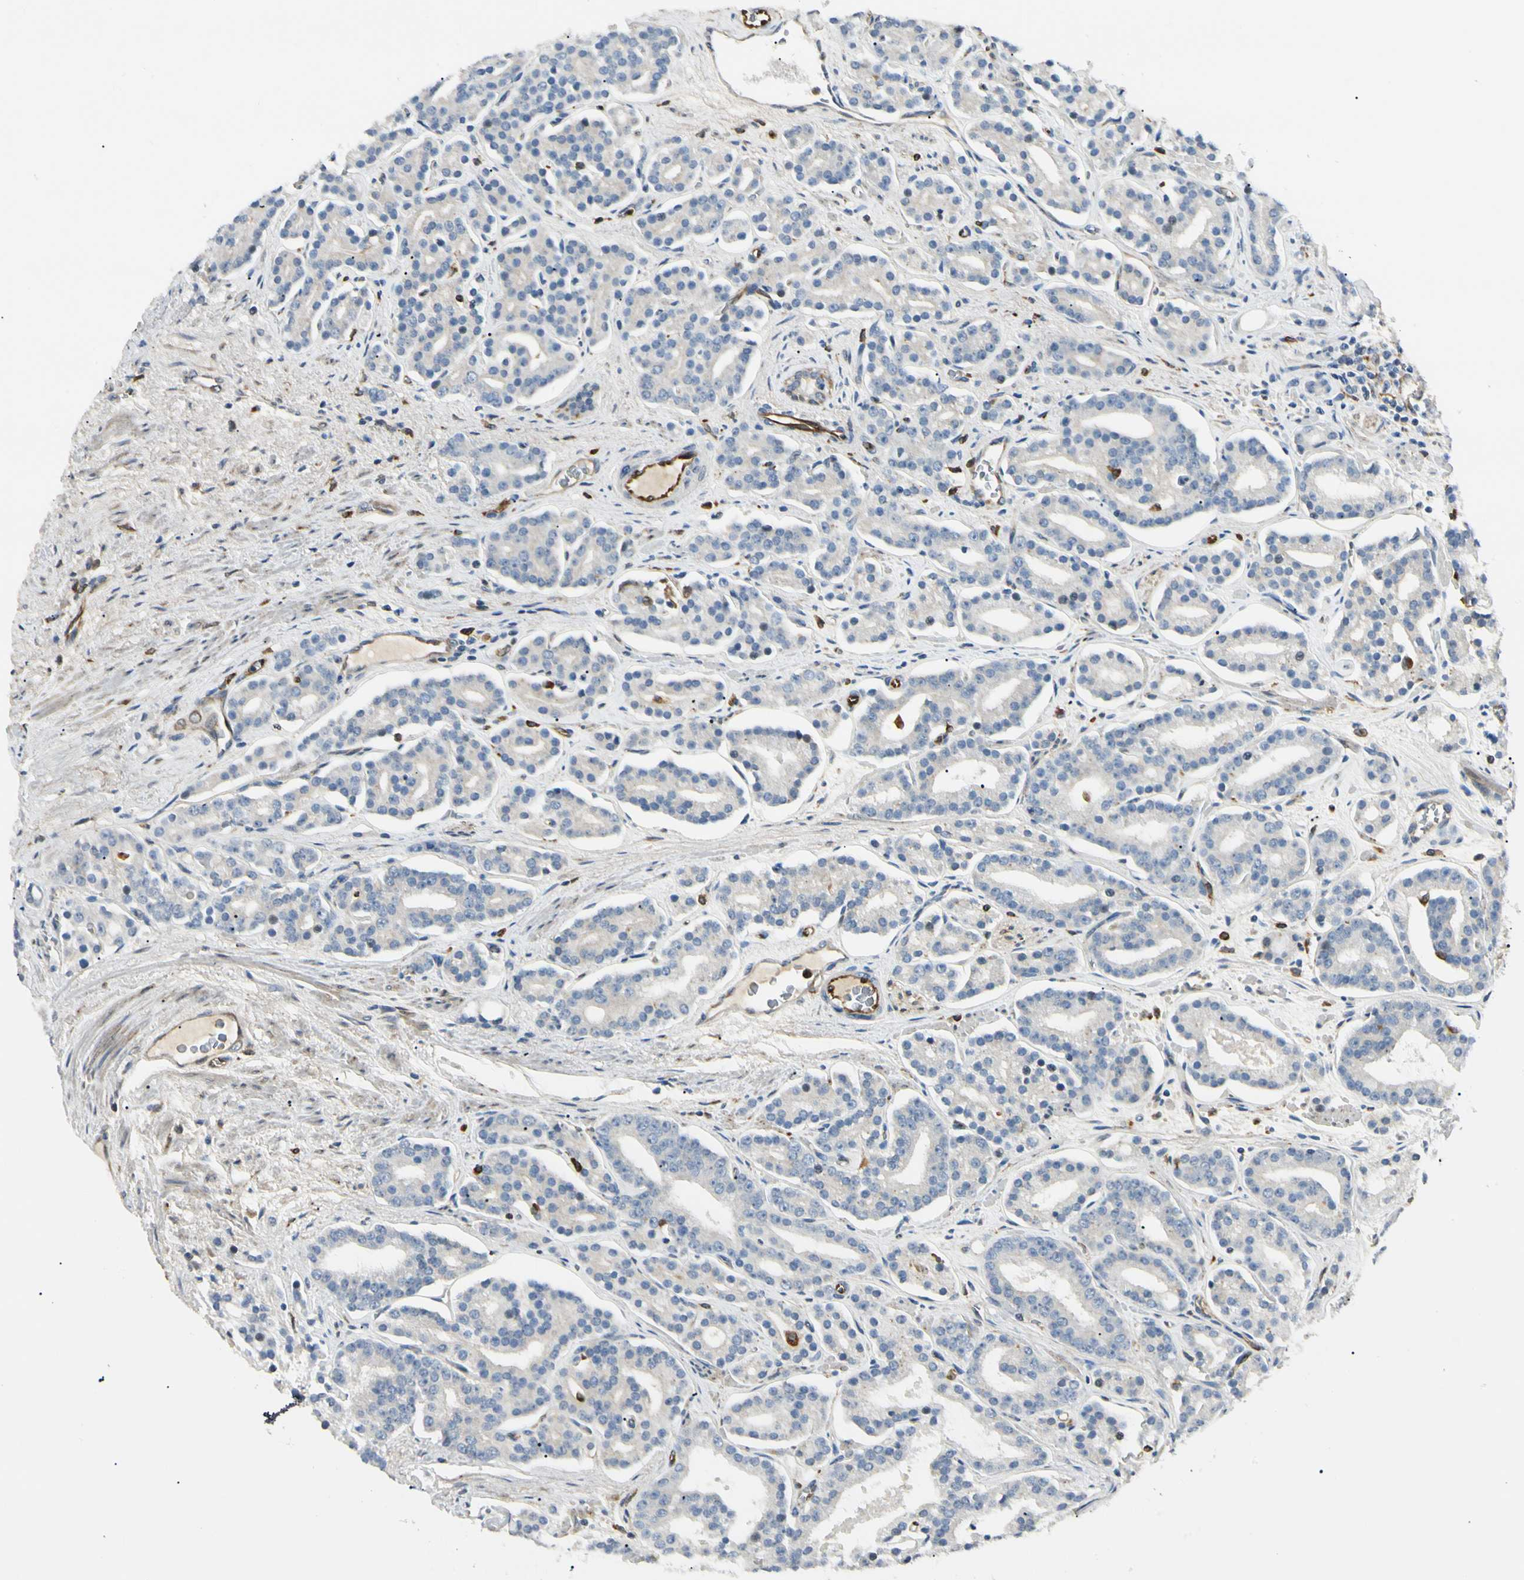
{"staining": {"intensity": "negative", "quantity": "none", "location": "none"}, "tissue": "prostate cancer", "cell_type": "Tumor cells", "image_type": "cancer", "snomed": [{"axis": "morphology", "description": "Adenocarcinoma, Low grade"}, {"axis": "topography", "description": "Prostate"}], "caption": "Prostate cancer was stained to show a protein in brown. There is no significant staining in tumor cells.", "gene": "LPCAT2", "patient": {"sex": "male", "age": 63}}